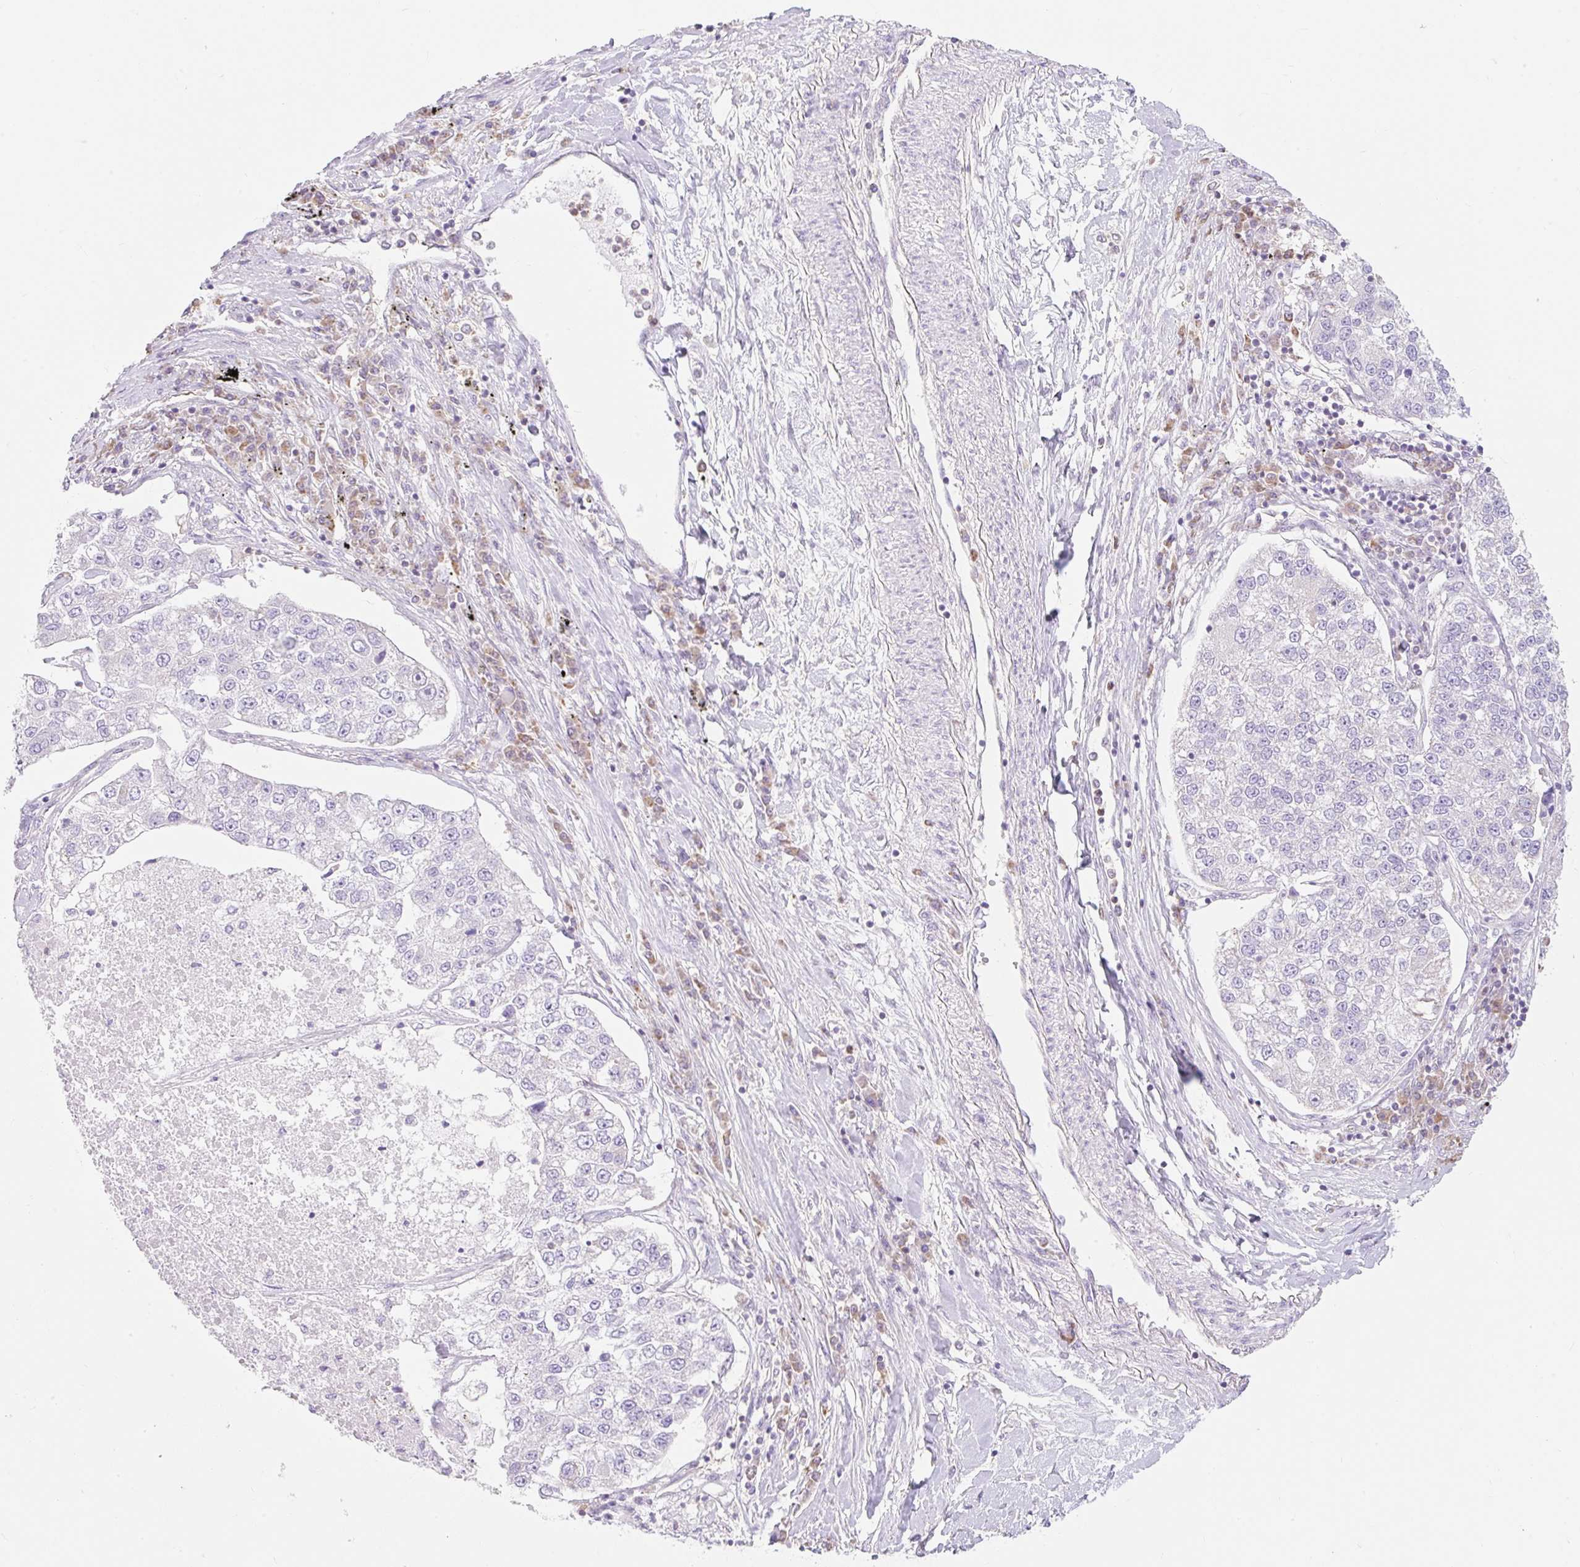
{"staining": {"intensity": "negative", "quantity": "none", "location": "none"}, "tissue": "lung cancer", "cell_type": "Tumor cells", "image_type": "cancer", "snomed": [{"axis": "morphology", "description": "Adenocarcinoma, NOS"}, {"axis": "topography", "description": "Lung"}], "caption": "High magnification brightfield microscopy of lung cancer stained with DAB (brown) and counterstained with hematoxylin (blue): tumor cells show no significant staining.", "gene": "DHX35", "patient": {"sex": "male", "age": 49}}